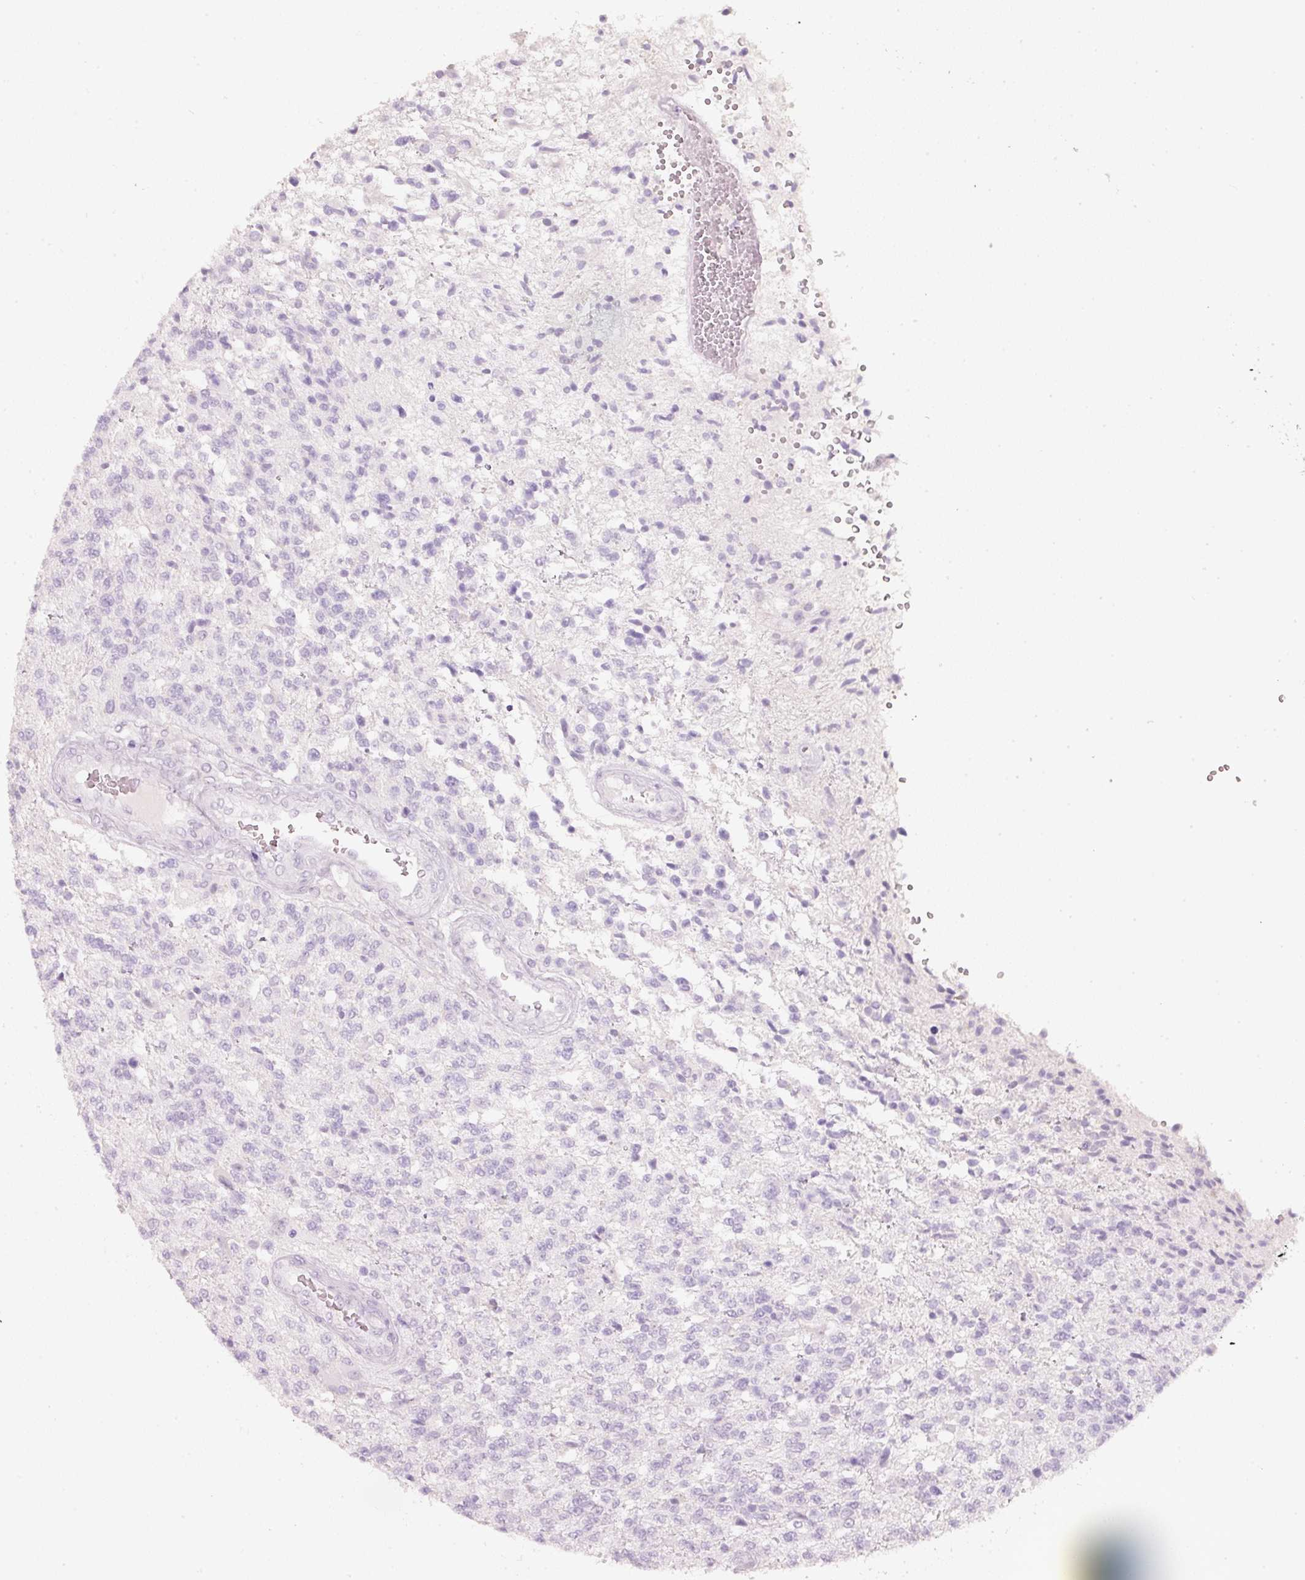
{"staining": {"intensity": "negative", "quantity": "none", "location": "none"}, "tissue": "glioma", "cell_type": "Tumor cells", "image_type": "cancer", "snomed": [{"axis": "morphology", "description": "Glioma, malignant, High grade"}, {"axis": "topography", "description": "Brain"}], "caption": "This image is of glioma stained with IHC to label a protein in brown with the nuclei are counter-stained blue. There is no expression in tumor cells. (Brightfield microscopy of DAB immunohistochemistry at high magnification).", "gene": "ENSG00000206549", "patient": {"sex": "male", "age": 56}}